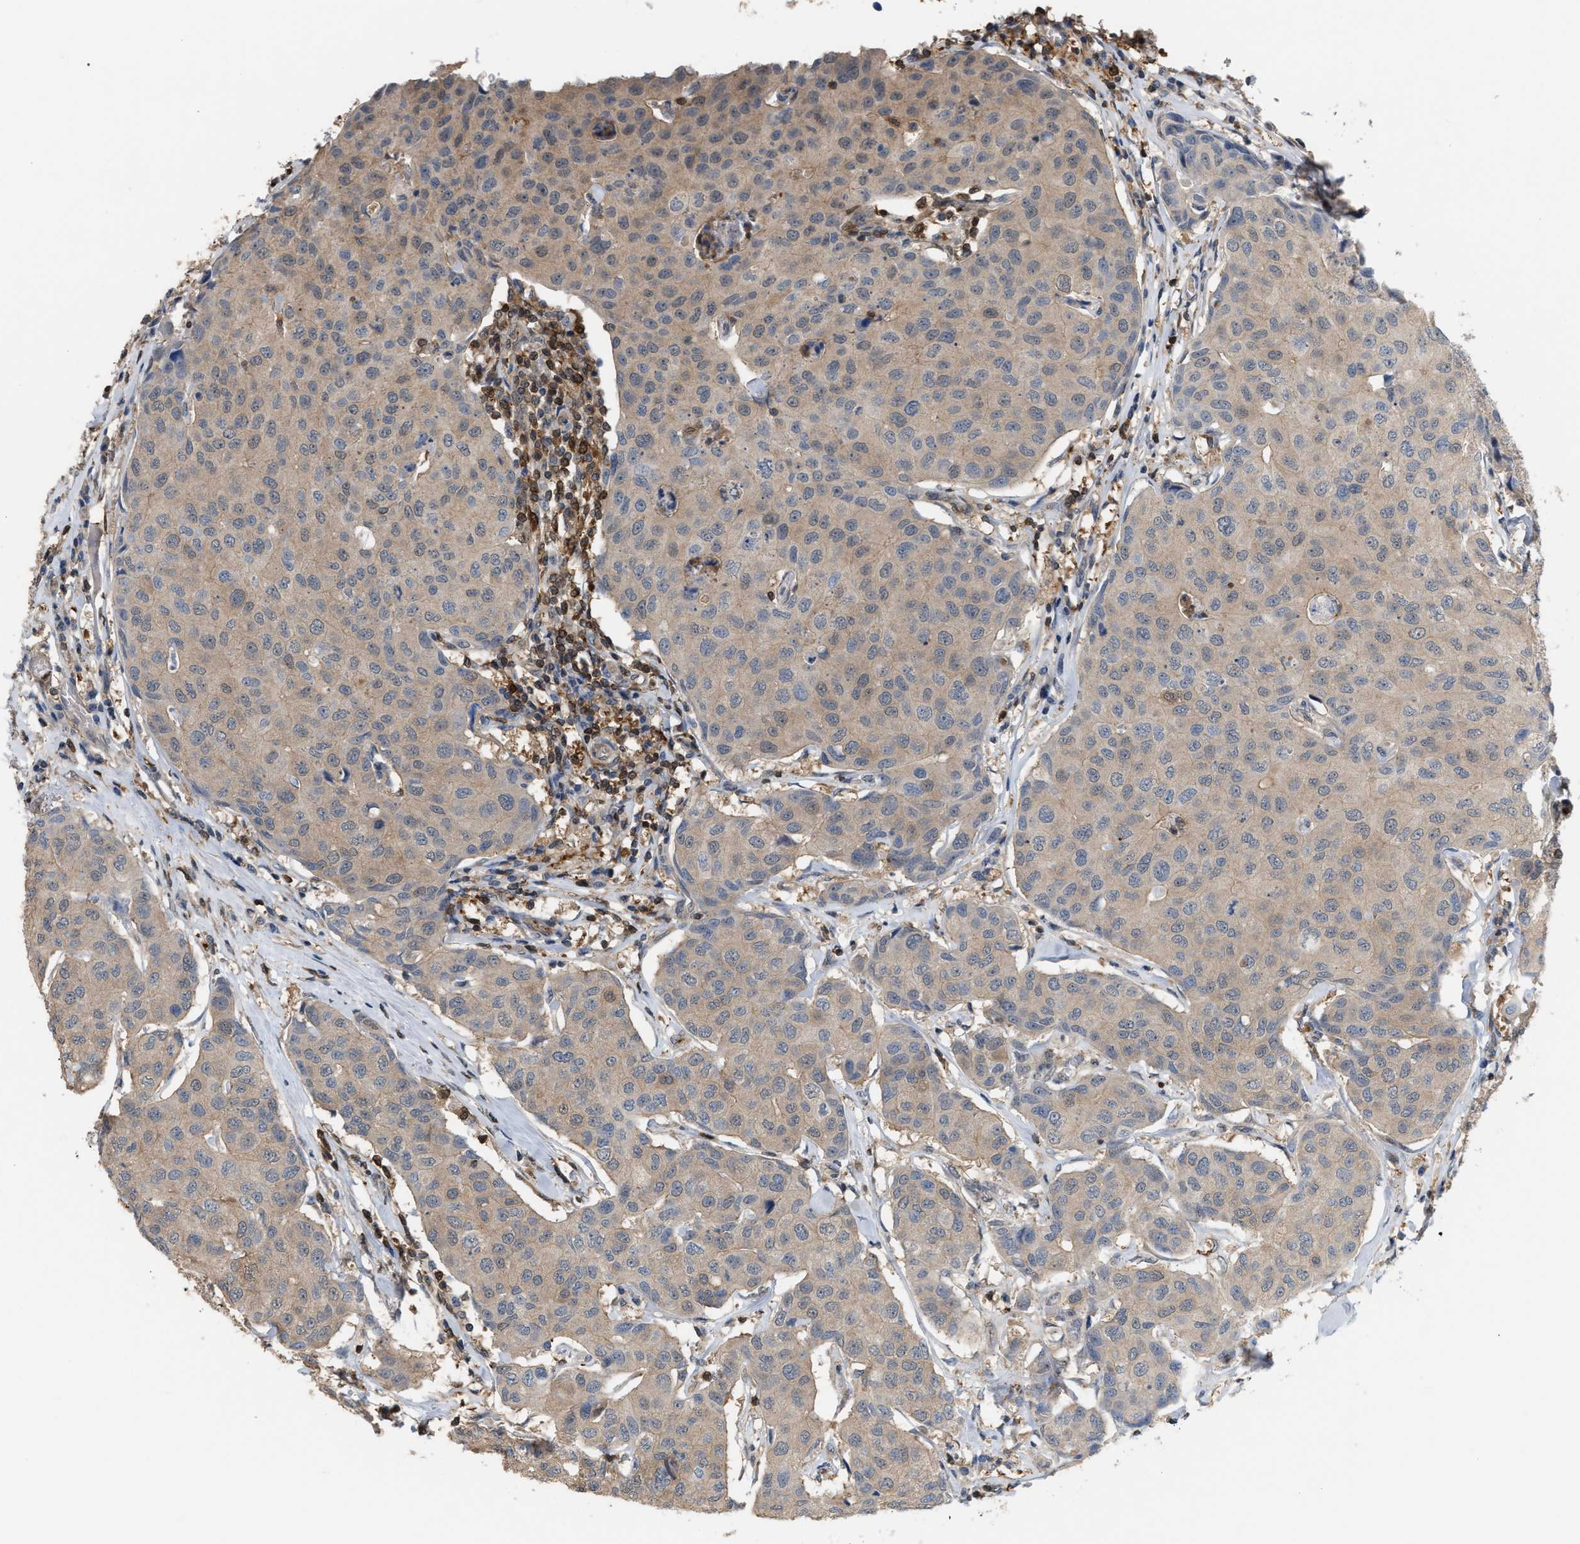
{"staining": {"intensity": "moderate", "quantity": ">75%", "location": "cytoplasmic/membranous"}, "tissue": "breast cancer", "cell_type": "Tumor cells", "image_type": "cancer", "snomed": [{"axis": "morphology", "description": "Duct carcinoma"}, {"axis": "topography", "description": "Breast"}], "caption": "DAB immunohistochemical staining of infiltrating ductal carcinoma (breast) reveals moderate cytoplasmic/membranous protein expression in approximately >75% of tumor cells.", "gene": "MTPN", "patient": {"sex": "female", "age": 80}}